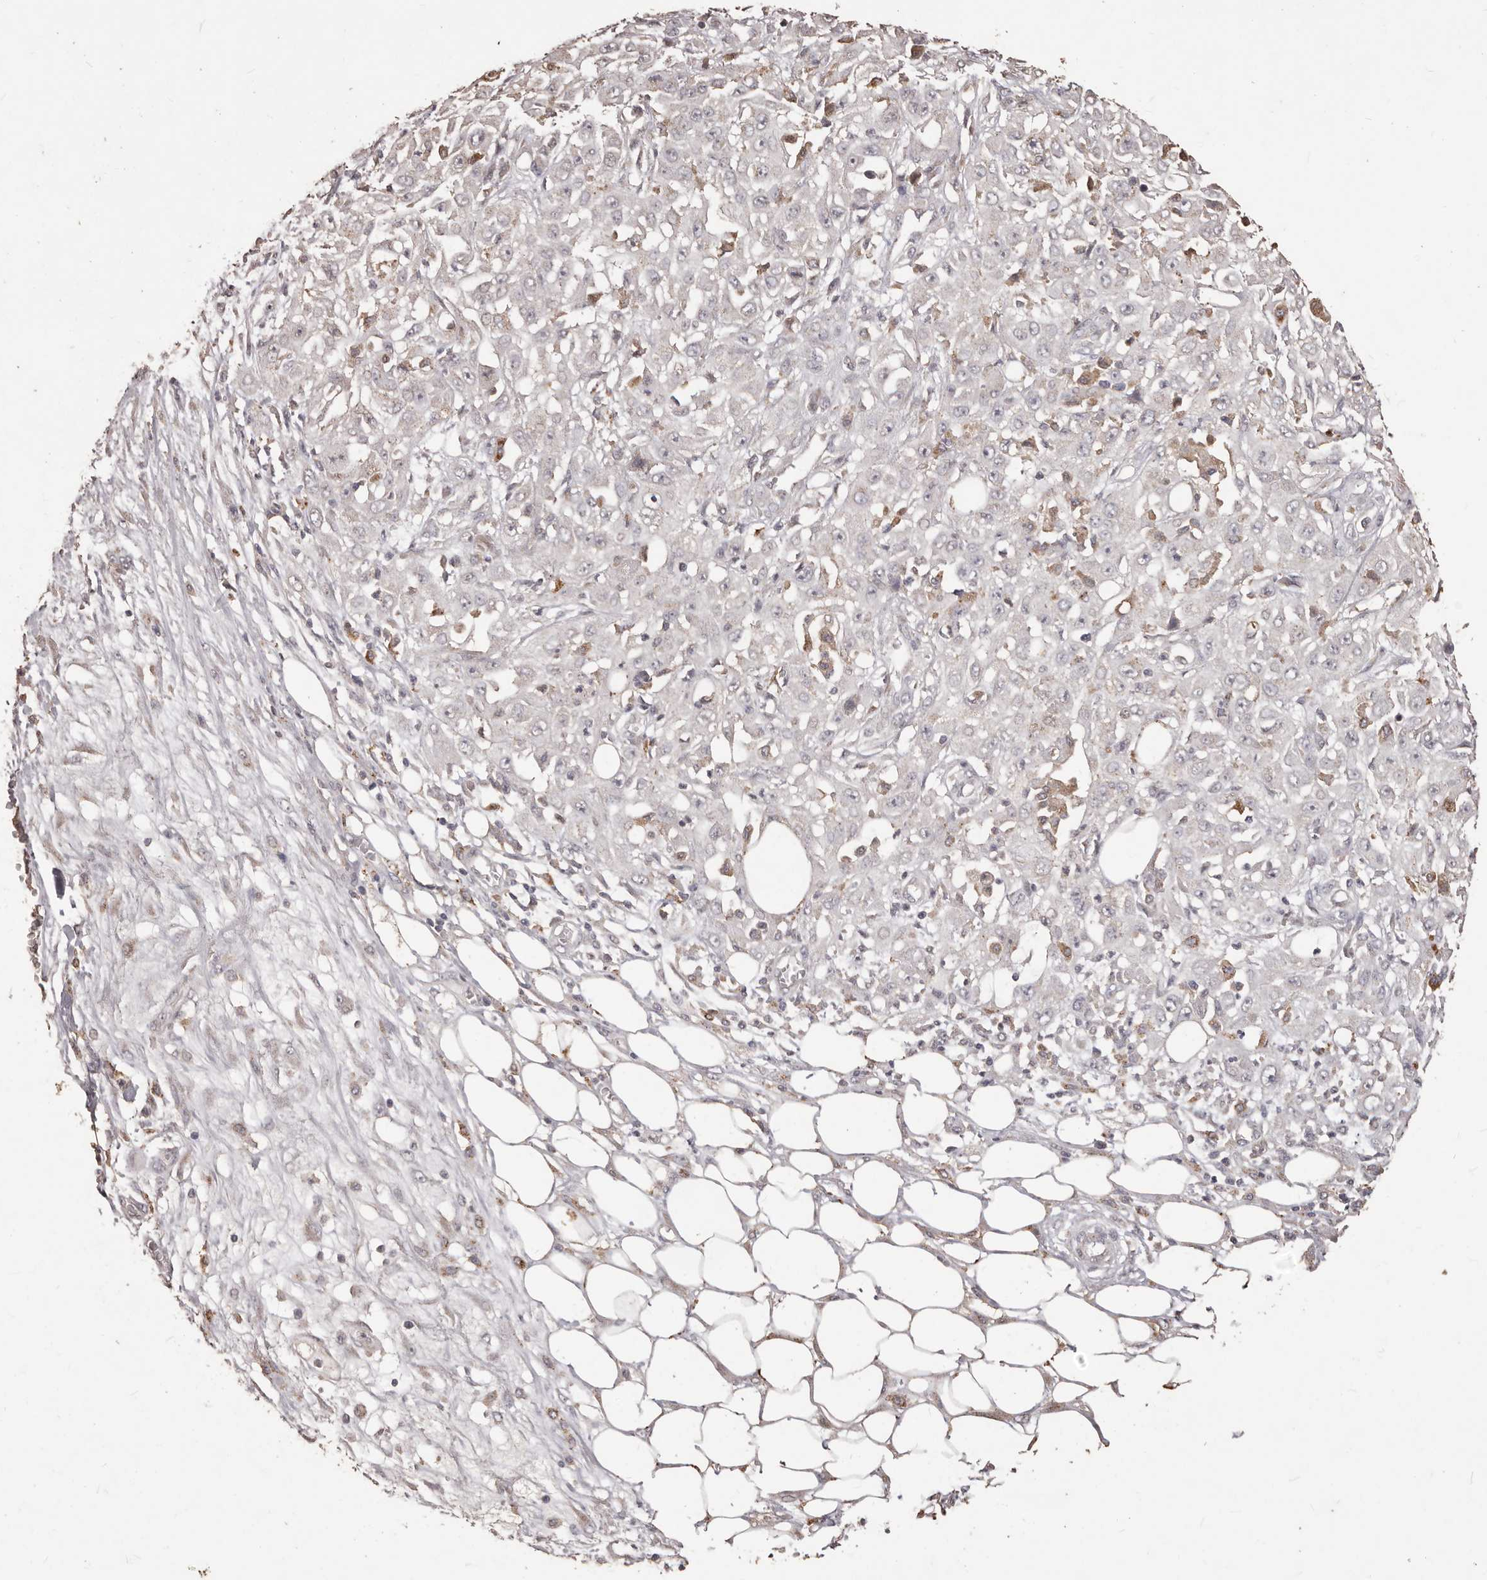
{"staining": {"intensity": "negative", "quantity": "none", "location": "none"}, "tissue": "skin cancer", "cell_type": "Tumor cells", "image_type": "cancer", "snomed": [{"axis": "morphology", "description": "Squamous cell carcinoma, NOS"}, {"axis": "morphology", "description": "Squamous cell carcinoma, metastatic, NOS"}, {"axis": "topography", "description": "Skin"}, {"axis": "topography", "description": "Lymph node"}], "caption": "DAB (3,3'-diaminobenzidine) immunohistochemical staining of human squamous cell carcinoma (skin) shows no significant staining in tumor cells. (Stains: DAB (3,3'-diaminobenzidine) IHC with hematoxylin counter stain, Microscopy: brightfield microscopy at high magnification).", "gene": "PRSS27", "patient": {"sex": "male", "age": 75}}